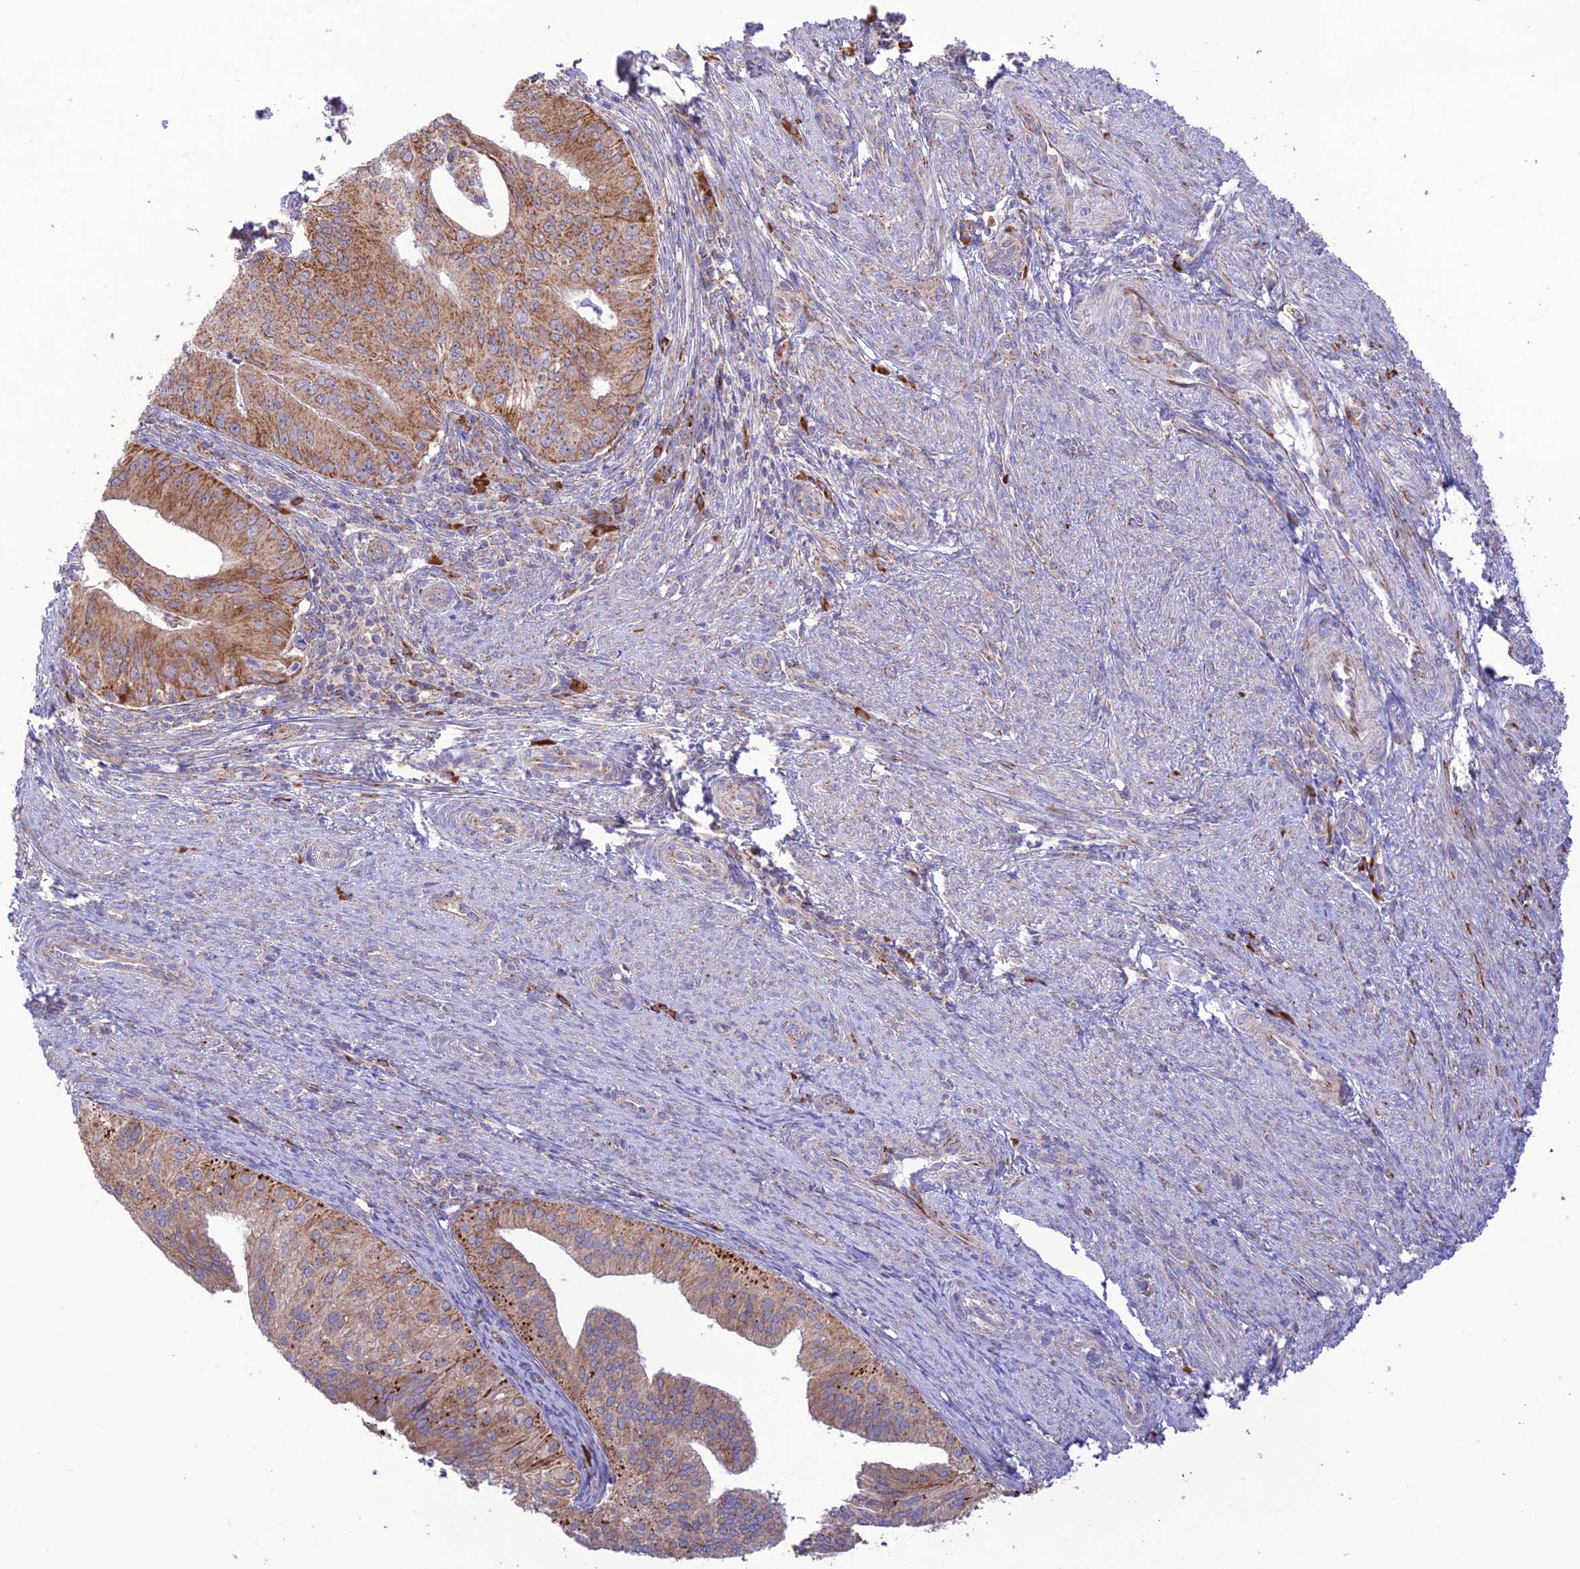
{"staining": {"intensity": "moderate", "quantity": ">75%", "location": "cytoplasmic/membranous"}, "tissue": "endometrial cancer", "cell_type": "Tumor cells", "image_type": "cancer", "snomed": [{"axis": "morphology", "description": "Adenocarcinoma, NOS"}, {"axis": "topography", "description": "Endometrium"}], "caption": "Protein analysis of endometrial cancer tissue exhibits moderate cytoplasmic/membranous staining in approximately >75% of tumor cells.", "gene": "UAP1L1", "patient": {"sex": "female", "age": 50}}